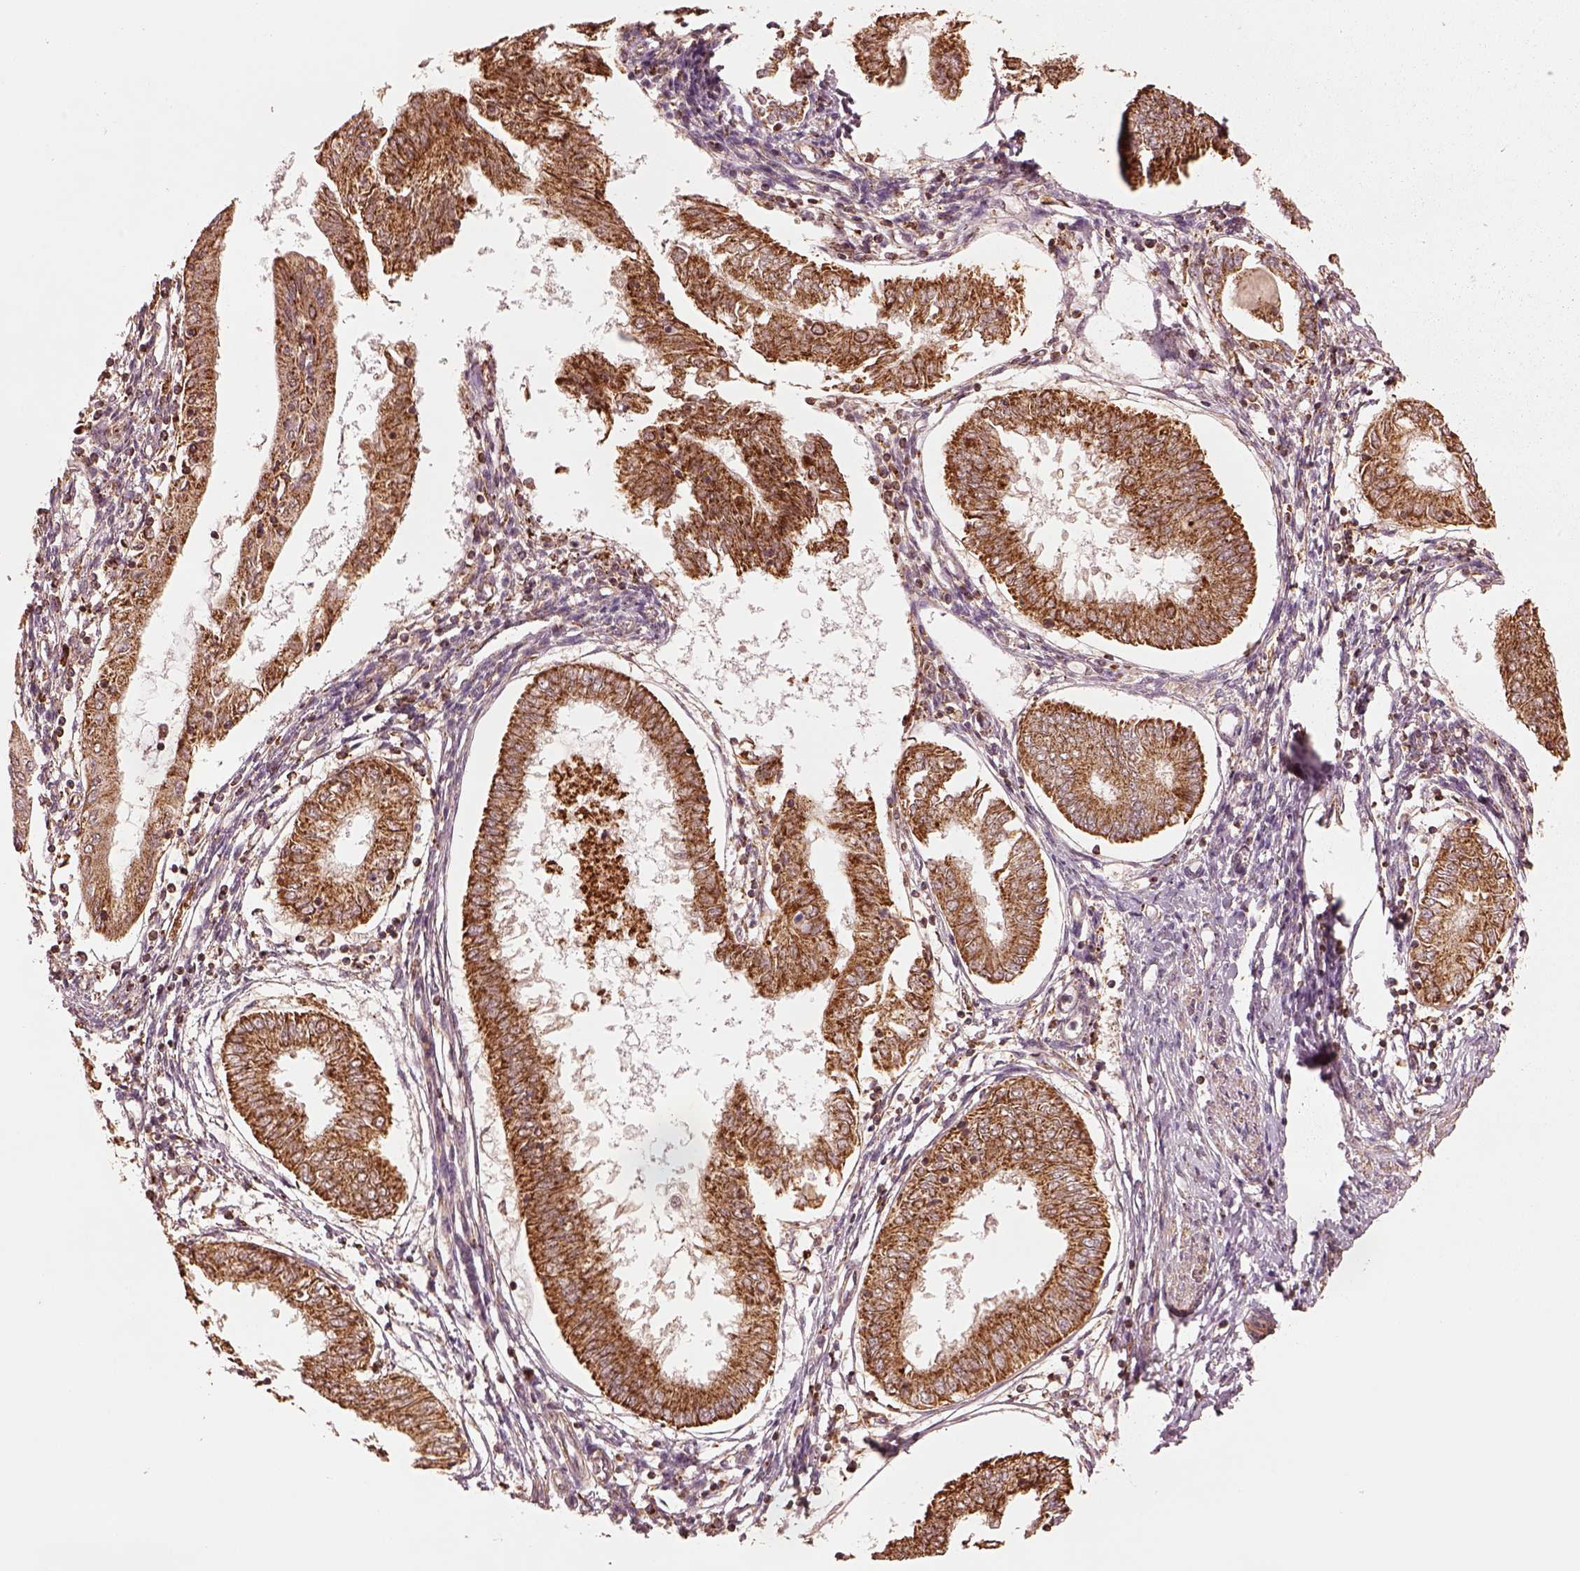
{"staining": {"intensity": "strong", "quantity": ">75%", "location": "cytoplasmic/membranous"}, "tissue": "endometrial cancer", "cell_type": "Tumor cells", "image_type": "cancer", "snomed": [{"axis": "morphology", "description": "Adenocarcinoma, NOS"}, {"axis": "topography", "description": "Endometrium"}], "caption": "Endometrial adenocarcinoma was stained to show a protein in brown. There is high levels of strong cytoplasmic/membranous expression in approximately >75% of tumor cells.", "gene": "SEL1L3", "patient": {"sex": "female", "age": 68}}